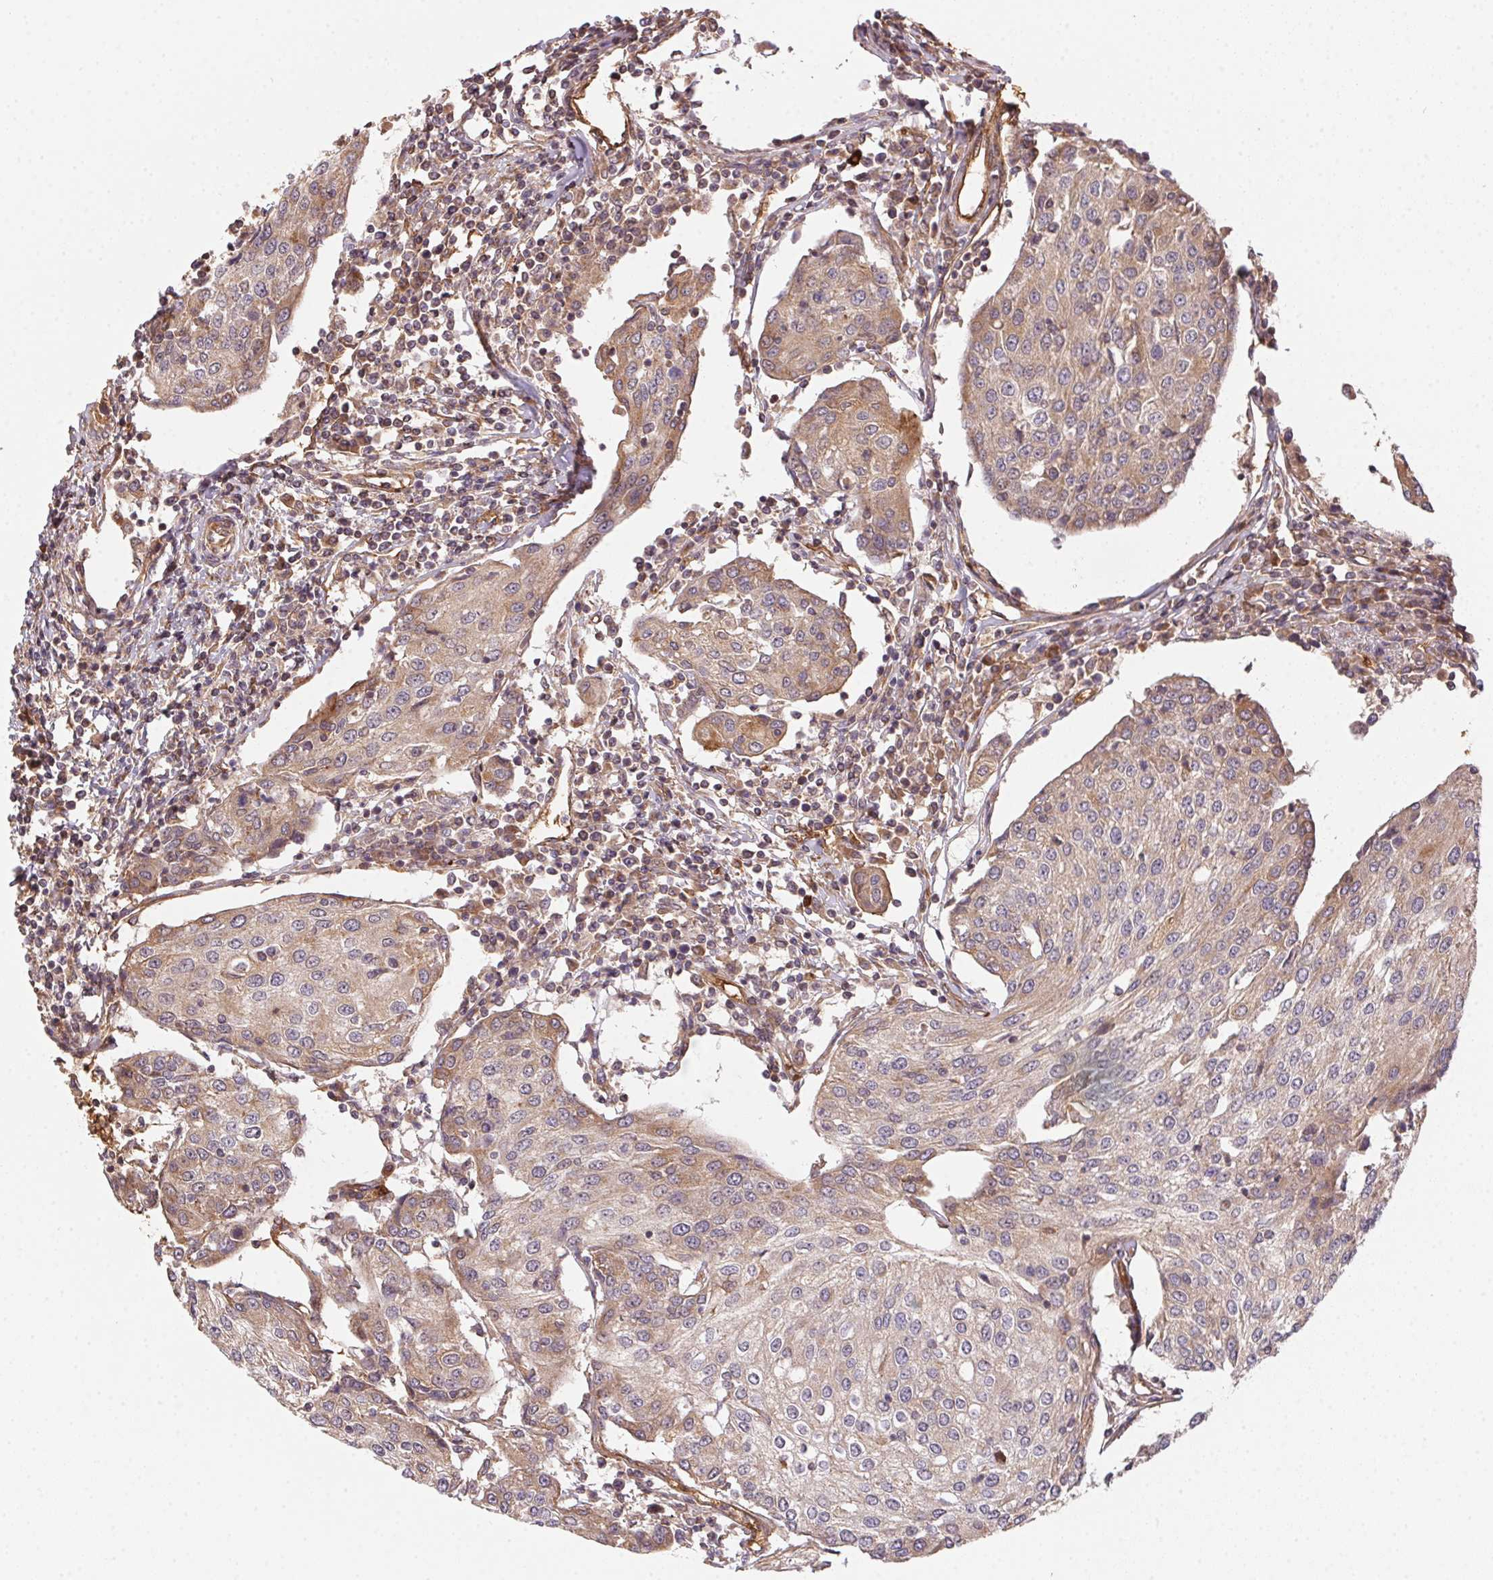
{"staining": {"intensity": "moderate", "quantity": "<25%", "location": "cytoplasmic/membranous"}, "tissue": "urothelial cancer", "cell_type": "Tumor cells", "image_type": "cancer", "snomed": [{"axis": "morphology", "description": "Urothelial carcinoma, High grade"}, {"axis": "topography", "description": "Urinary bladder"}], "caption": "Brown immunohistochemical staining in urothelial carcinoma (high-grade) shows moderate cytoplasmic/membranous expression in approximately <25% of tumor cells.", "gene": "USE1", "patient": {"sex": "female", "age": 85}}